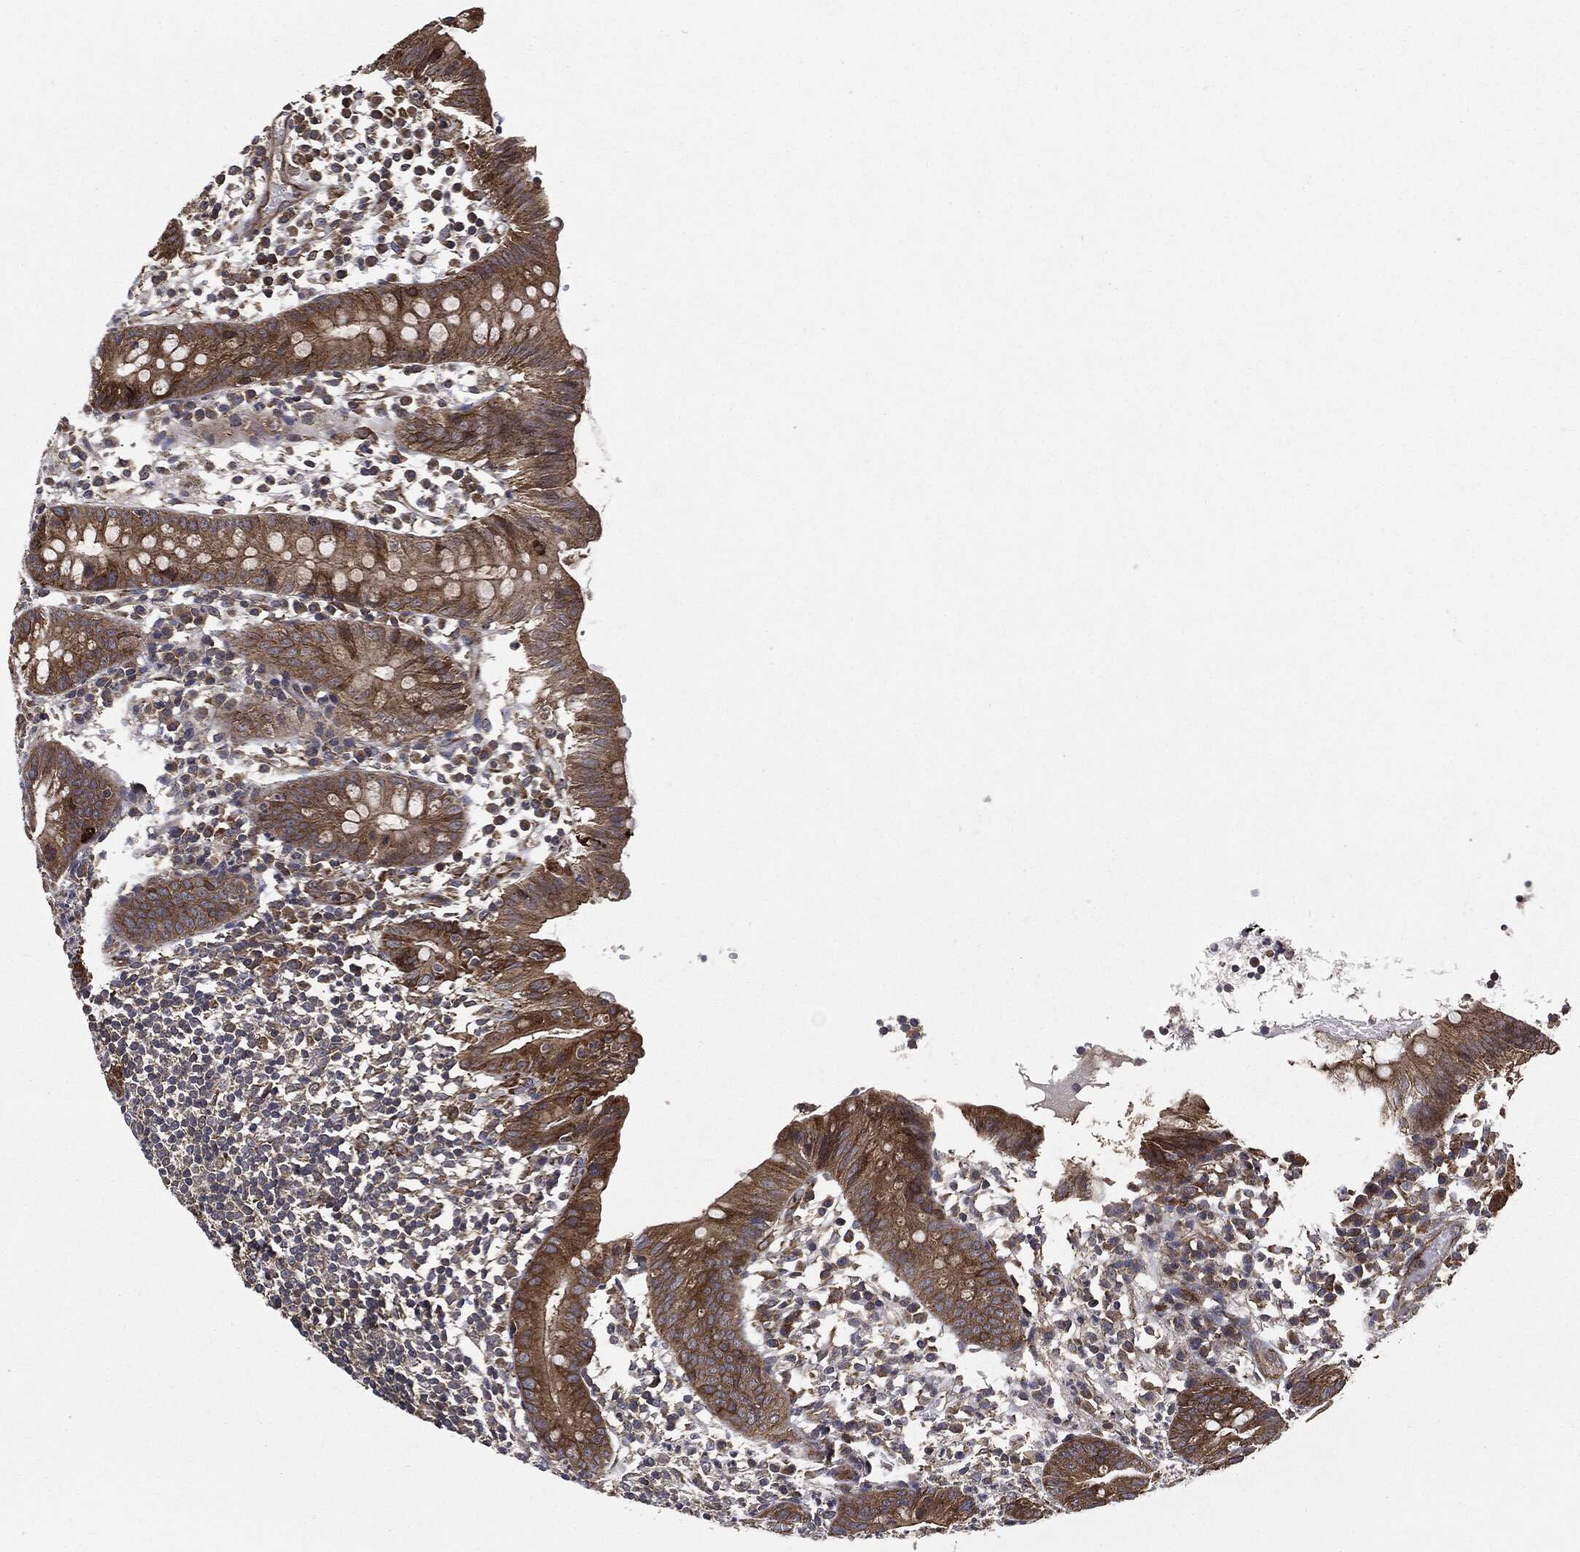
{"staining": {"intensity": "moderate", "quantity": ">75%", "location": "cytoplasmic/membranous"}, "tissue": "appendix", "cell_type": "Glandular cells", "image_type": "normal", "snomed": [{"axis": "morphology", "description": "Normal tissue, NOS"}, {"axis": "topography", "description": "Appendix"}], "caption": "Appendix stained for a protein demonstrates moderate cytoplasmic/membranous positivity in glandular cells. Using DAB (brown) and hematoxylin (blue) stains, captured at high magnification using brightfield microscopy.", "gene": "PLOD3", "patient": {"sex": "female", "age": 40}}